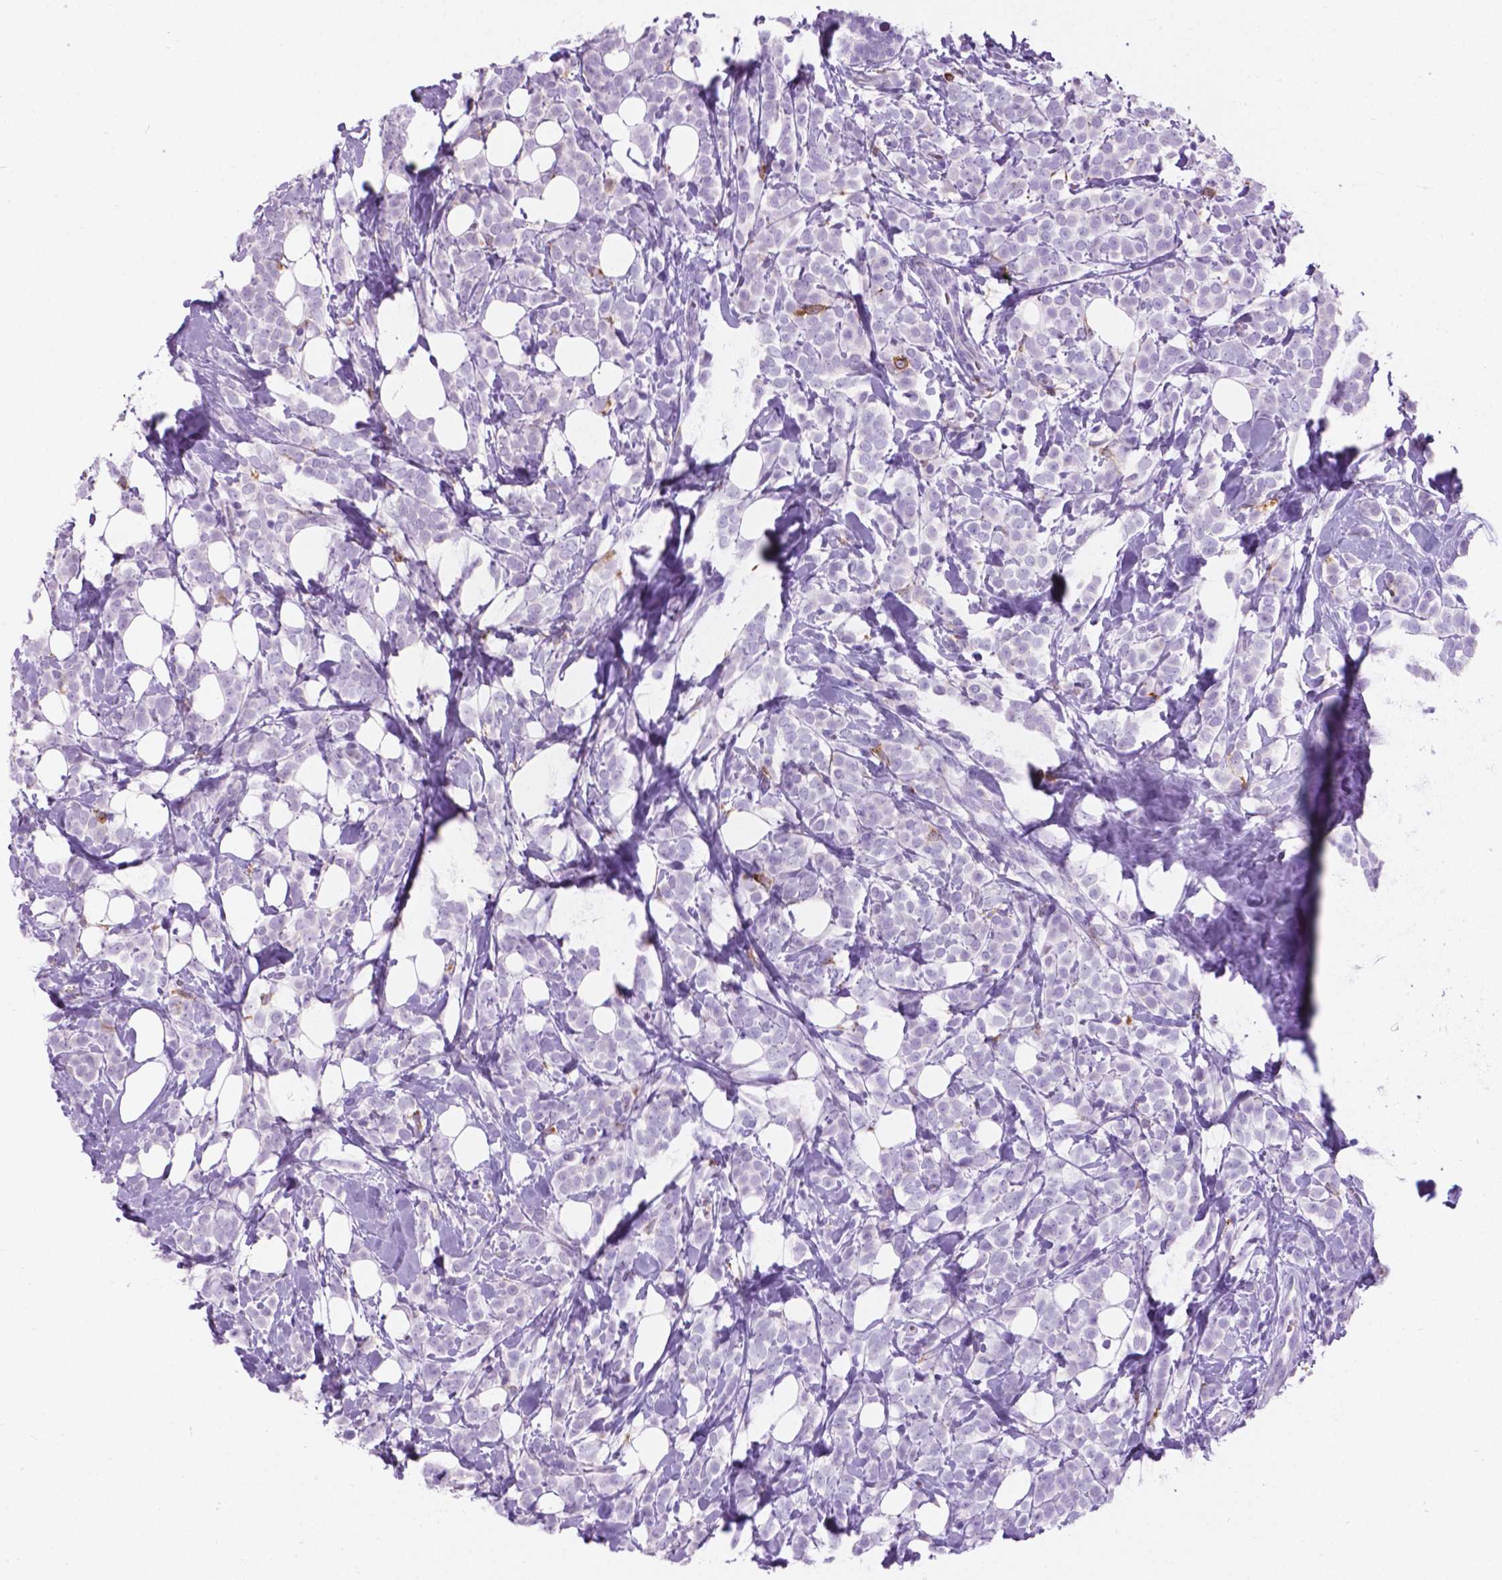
{"staining": {"intensity": "negative", "quantity": "none", "location": "none"}, "tissue": "breast cancer", "cell_type": "Tumor cells", "image_type": "cancer", "snomed": [{"axis": "morphology", "description": "Lobular carcinoma"}, {"axis": "topography", "description": "Breast"}], "caption": "Immunohistochemistry (IHC) image of neoplastic tissue: breast lobular carcinoma stained with DAB demonstrates no significant protein staining in tumor cells.", "gene": "GRIN2B", "patient": {"sex": "female", "age": 49}}